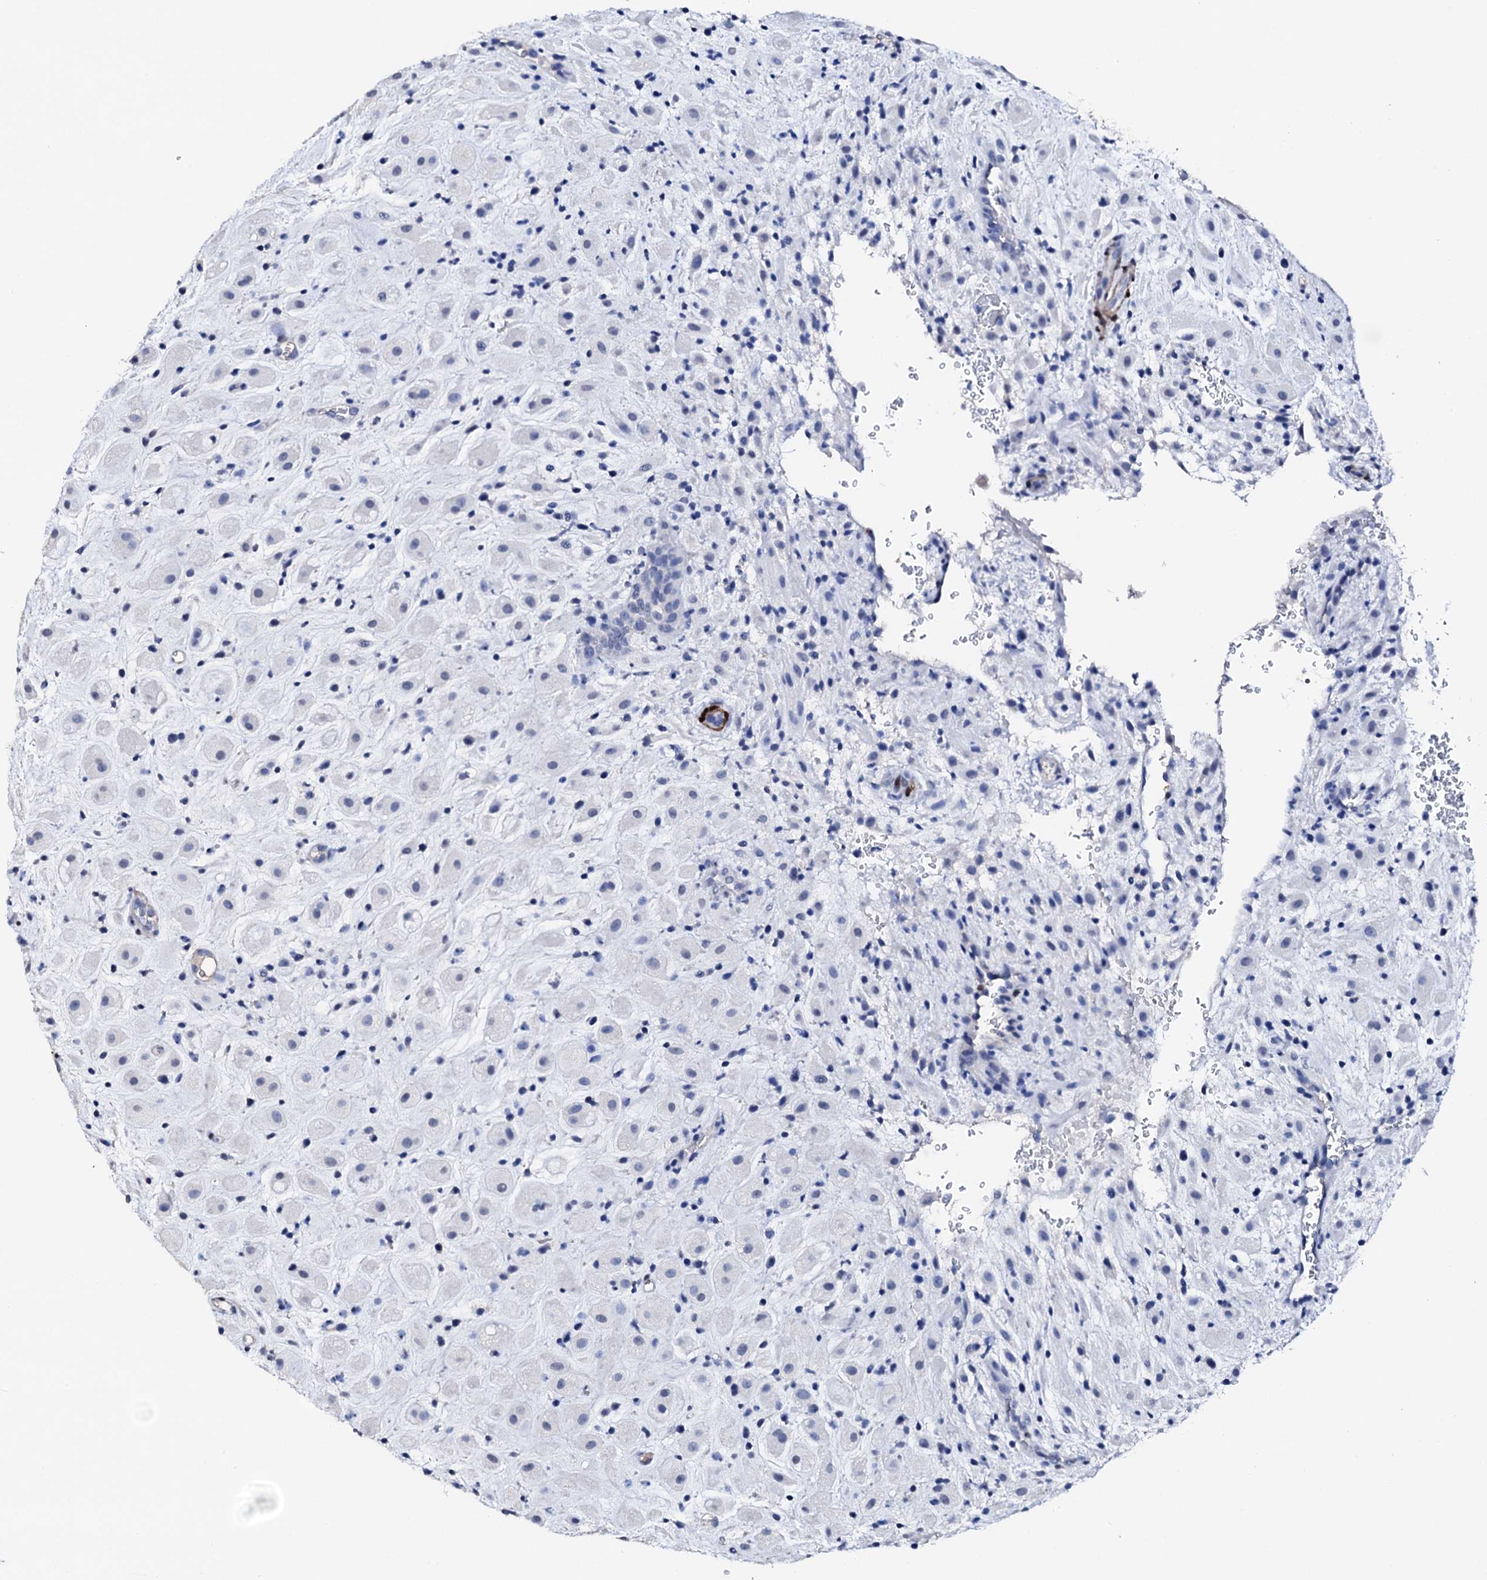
{"staining": {"intensity": "negative", "quantity": "none", "location": "none"}, "tissue": "placenta", "cell_type": "Decidual cells", "image_type": "normal", "snomed": [{"axis": "morphology", "description": "Normal tissue, NOS"}, {"axis": "topography", "description": "Placenta"}], "caption": "Image shows no significant protein staining in decidual cells of benign placenta. (IHC, brightfield microscopy, high magnification).", "gene": "NRIP2", "patient": {"sex": "female", "age": 35}}